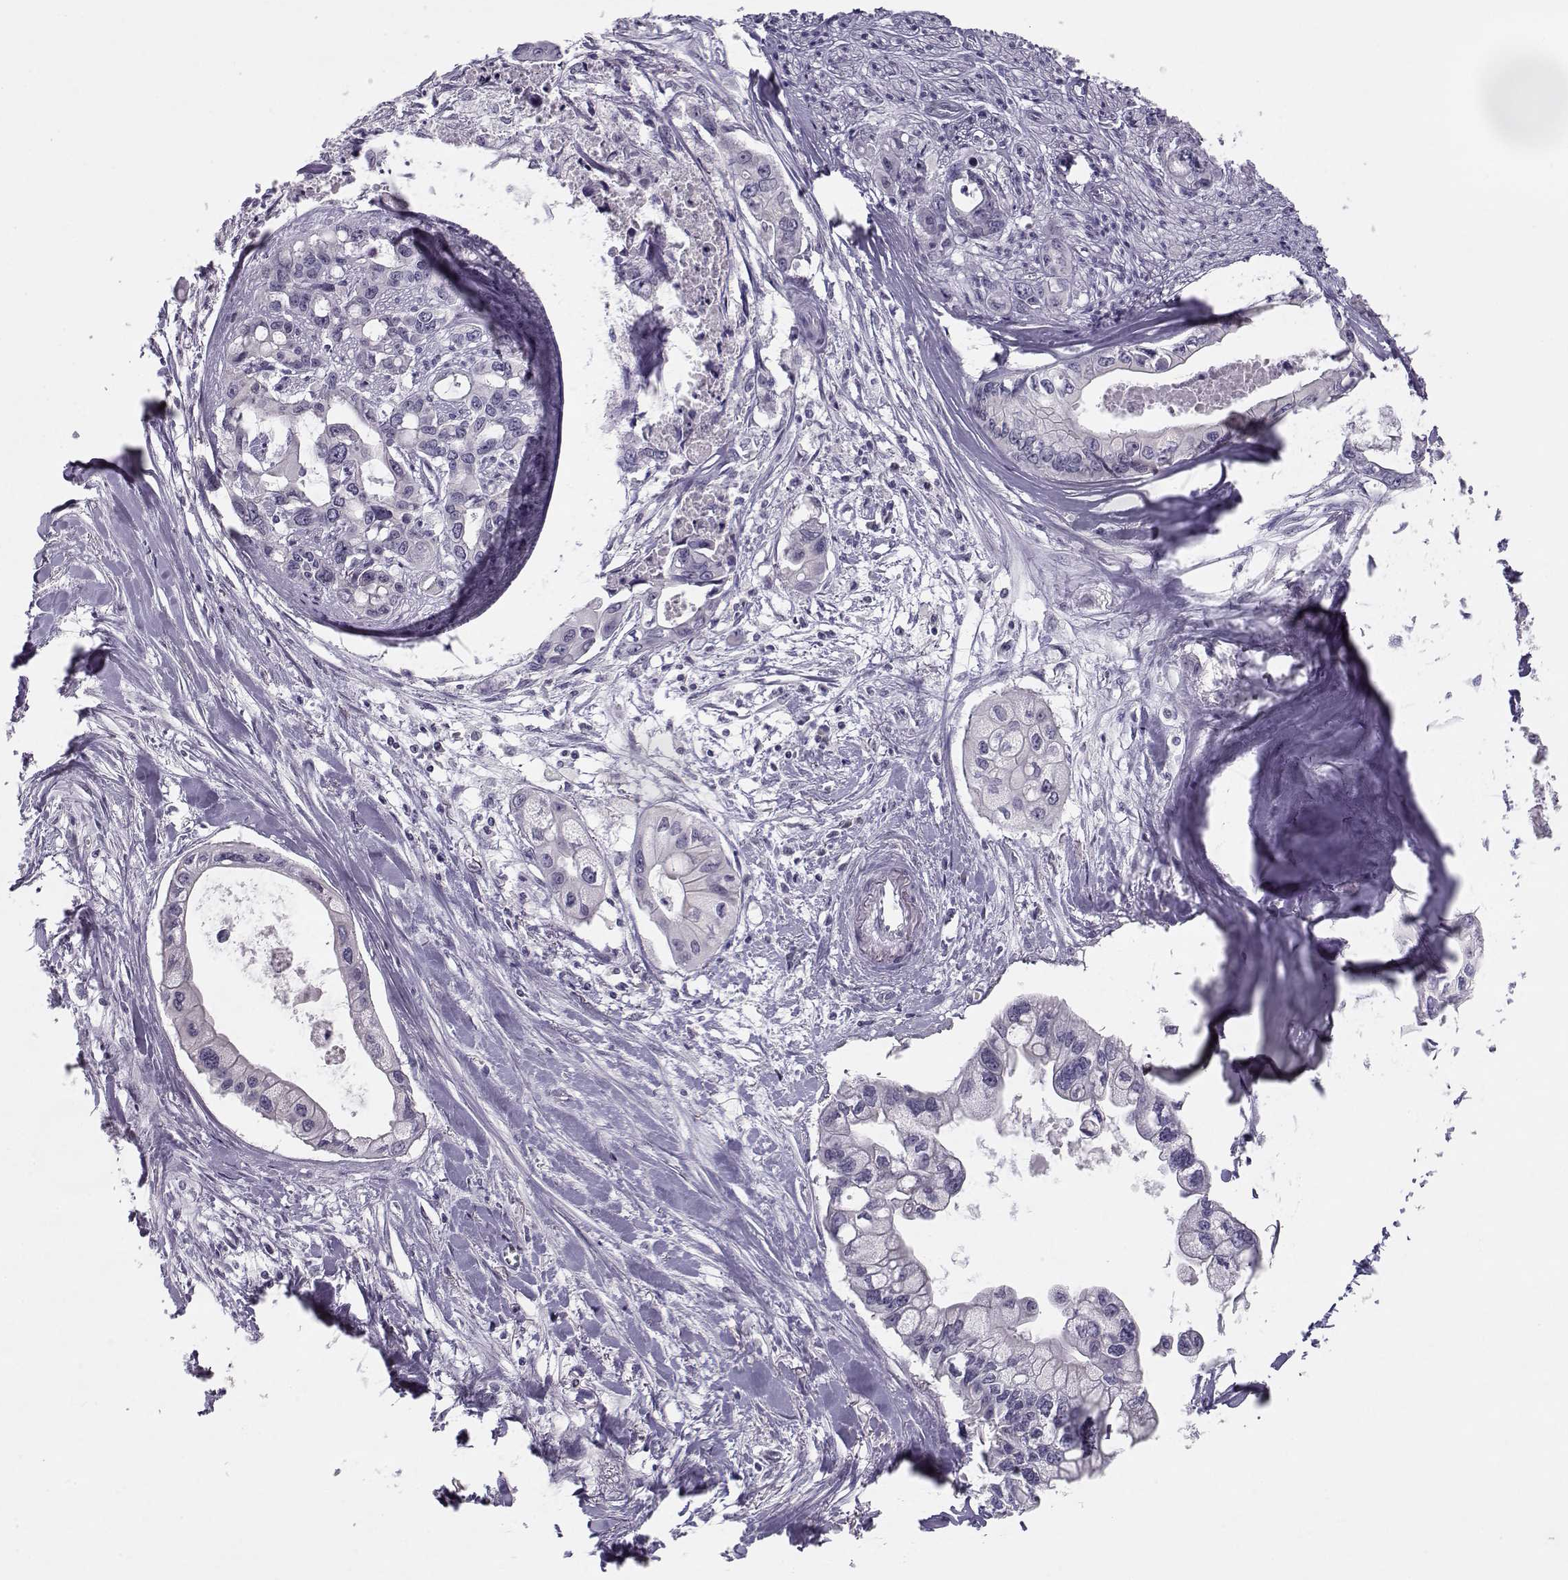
{"staining": {"intensity": "negative", "quantity": "none", "location": "none"}, "tissue": "pancreatic cancer", "cell_type": "Tumor cells", "image_type": "cancer", "snomed": [{"axis": "morphology", "description": "Adenocarcinoma, NOS"}, {"axis": "topography", "description": "Pancreas"}], "caption": "Histopathology image shows no protein staining in tumor cells of pancreatic adenocarcinoma tissue.", "gene": "C16orf86", "patient": {"sex": "male", "age": 60}}